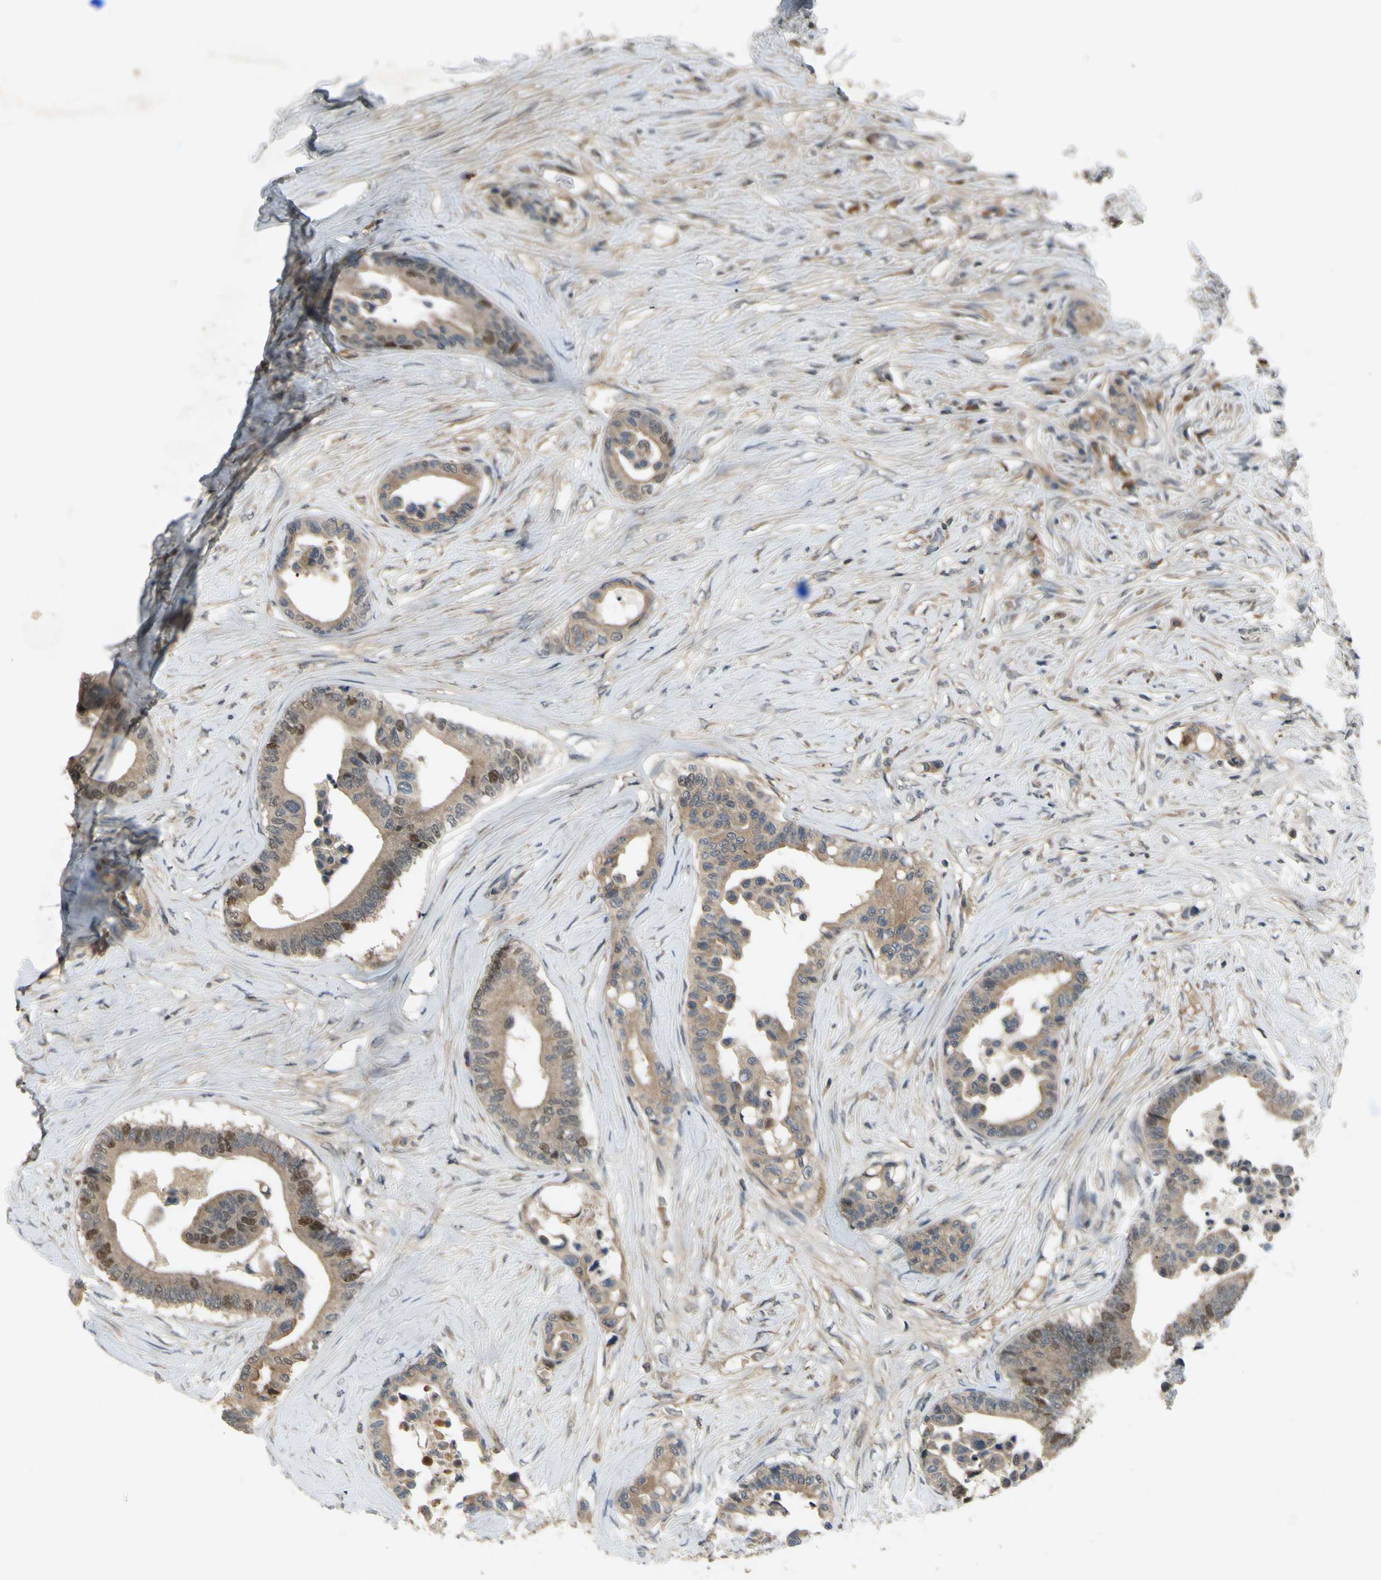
{"staining": {"intensity": "moderate", "quantity": "<25%", "location": "nuclear"}, "tissue": "colorectal cancer", "cell_type": "Tumor cells", "image_type": "cancer", "snomed": [{"axis": "morphology", "description": "Normal tissue, NOS"}, {"axis": "morphology", "description": "Adenocarcinoma, NOS"}, {"axis": "topography", "description": "Colon"}], "caption": "This image shows immunohistochemistry (IHC) staining of human colorectal cancer (adenocarcinoma), with low moderate nuclear expression in approximately <25% of tumor cells.", "gene": "RAD18", "patient": {"sex": "male", "age": 82}}